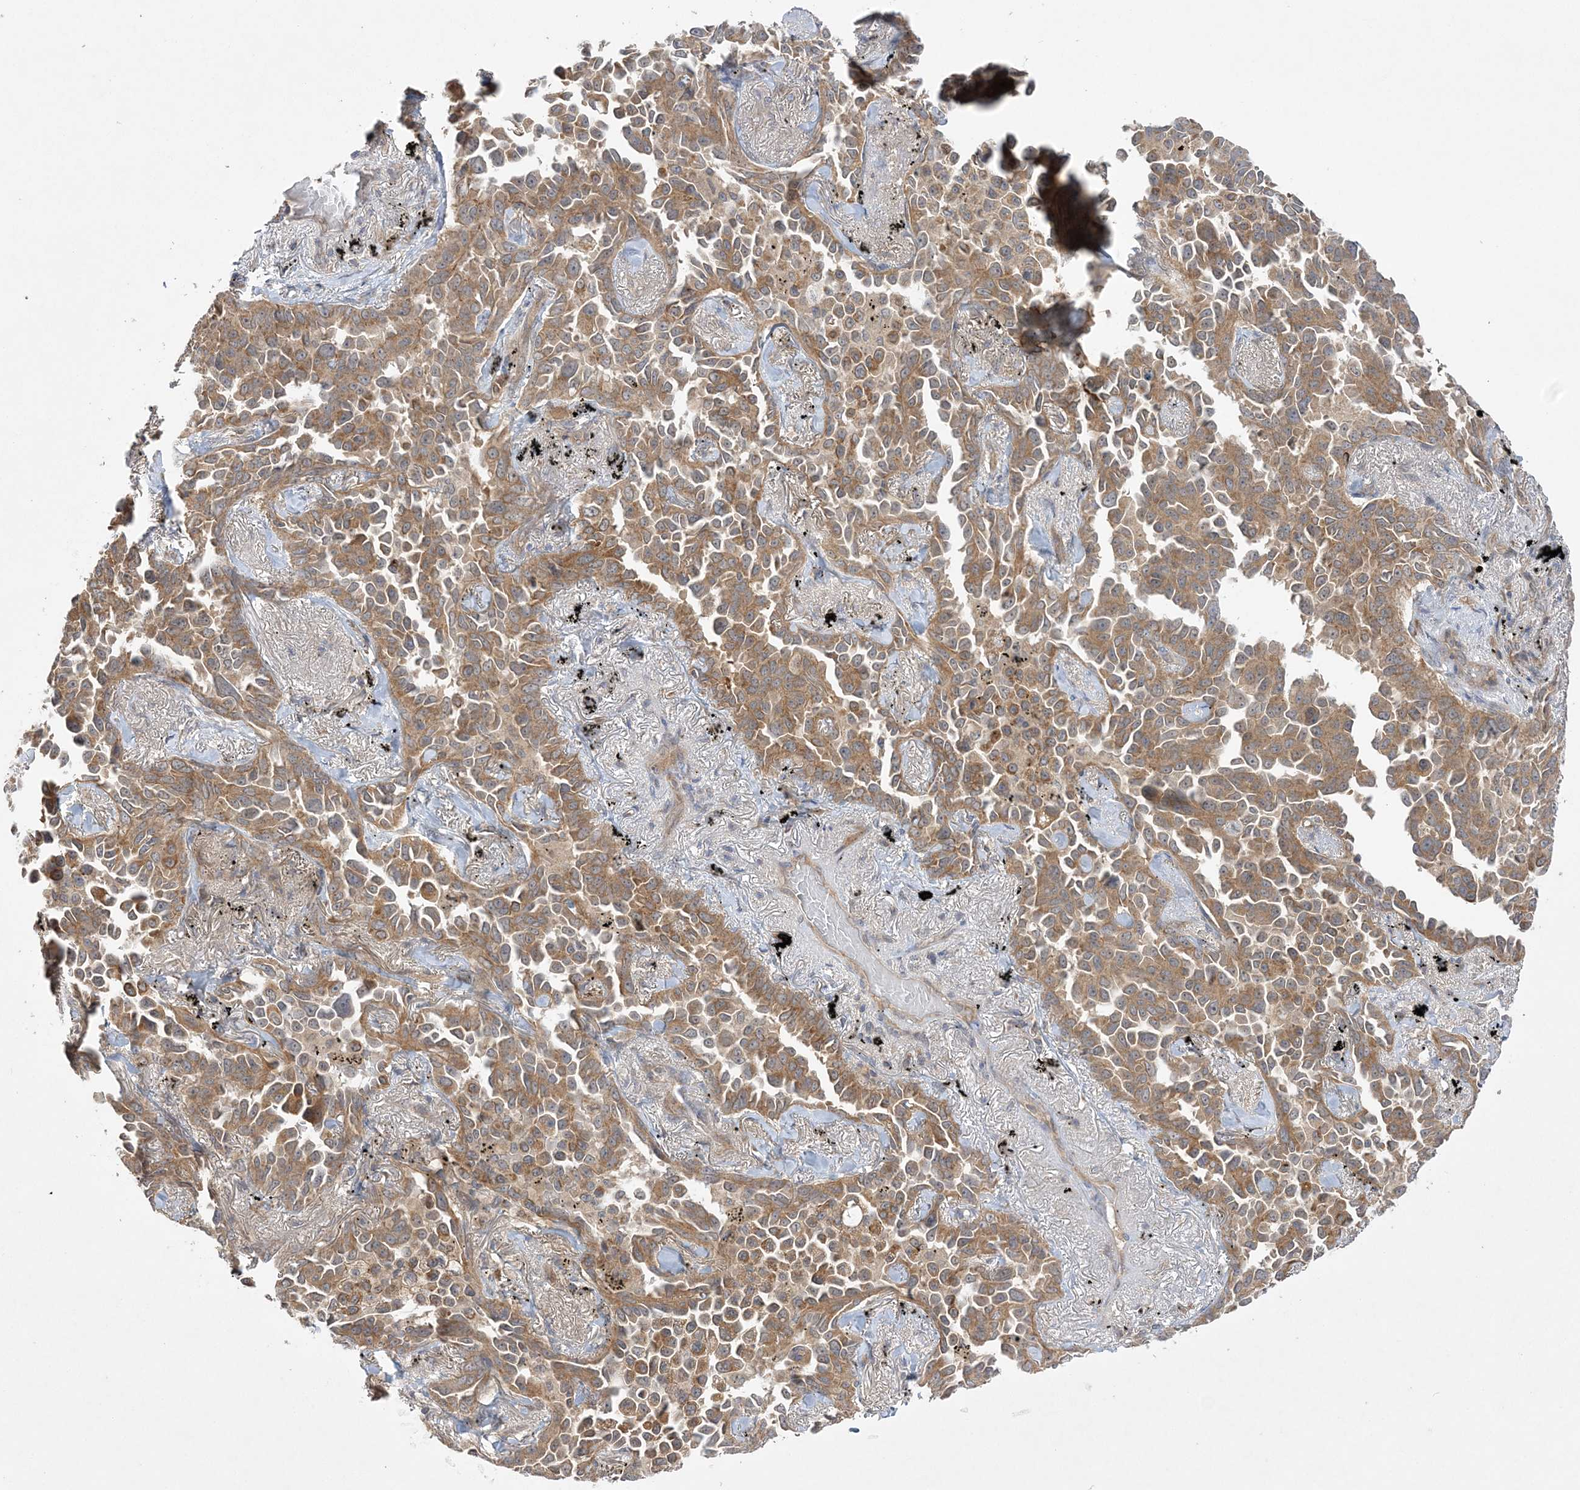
{"staining": {"intensity": "moderate", "quantity": ">75%", "location": "cytoplasmic/membranous"}, "tissue": "lung cancer", "cell_type": "Tumor cells", "image_type": "cancer", "snomed": [{"axis": "morphology", "description": "Adenocarcinoma, NOS"}, {"axis": "topography", "description": "Lung"}], "caption": "Protein expression analysis of adenocarcinoma (lung) exhibits moderate cytoplasmic/membranous expression in approximately >75% of tumor cells.", "gene": "MMADHC", "patient": {"sex": "female", "age": 67}}